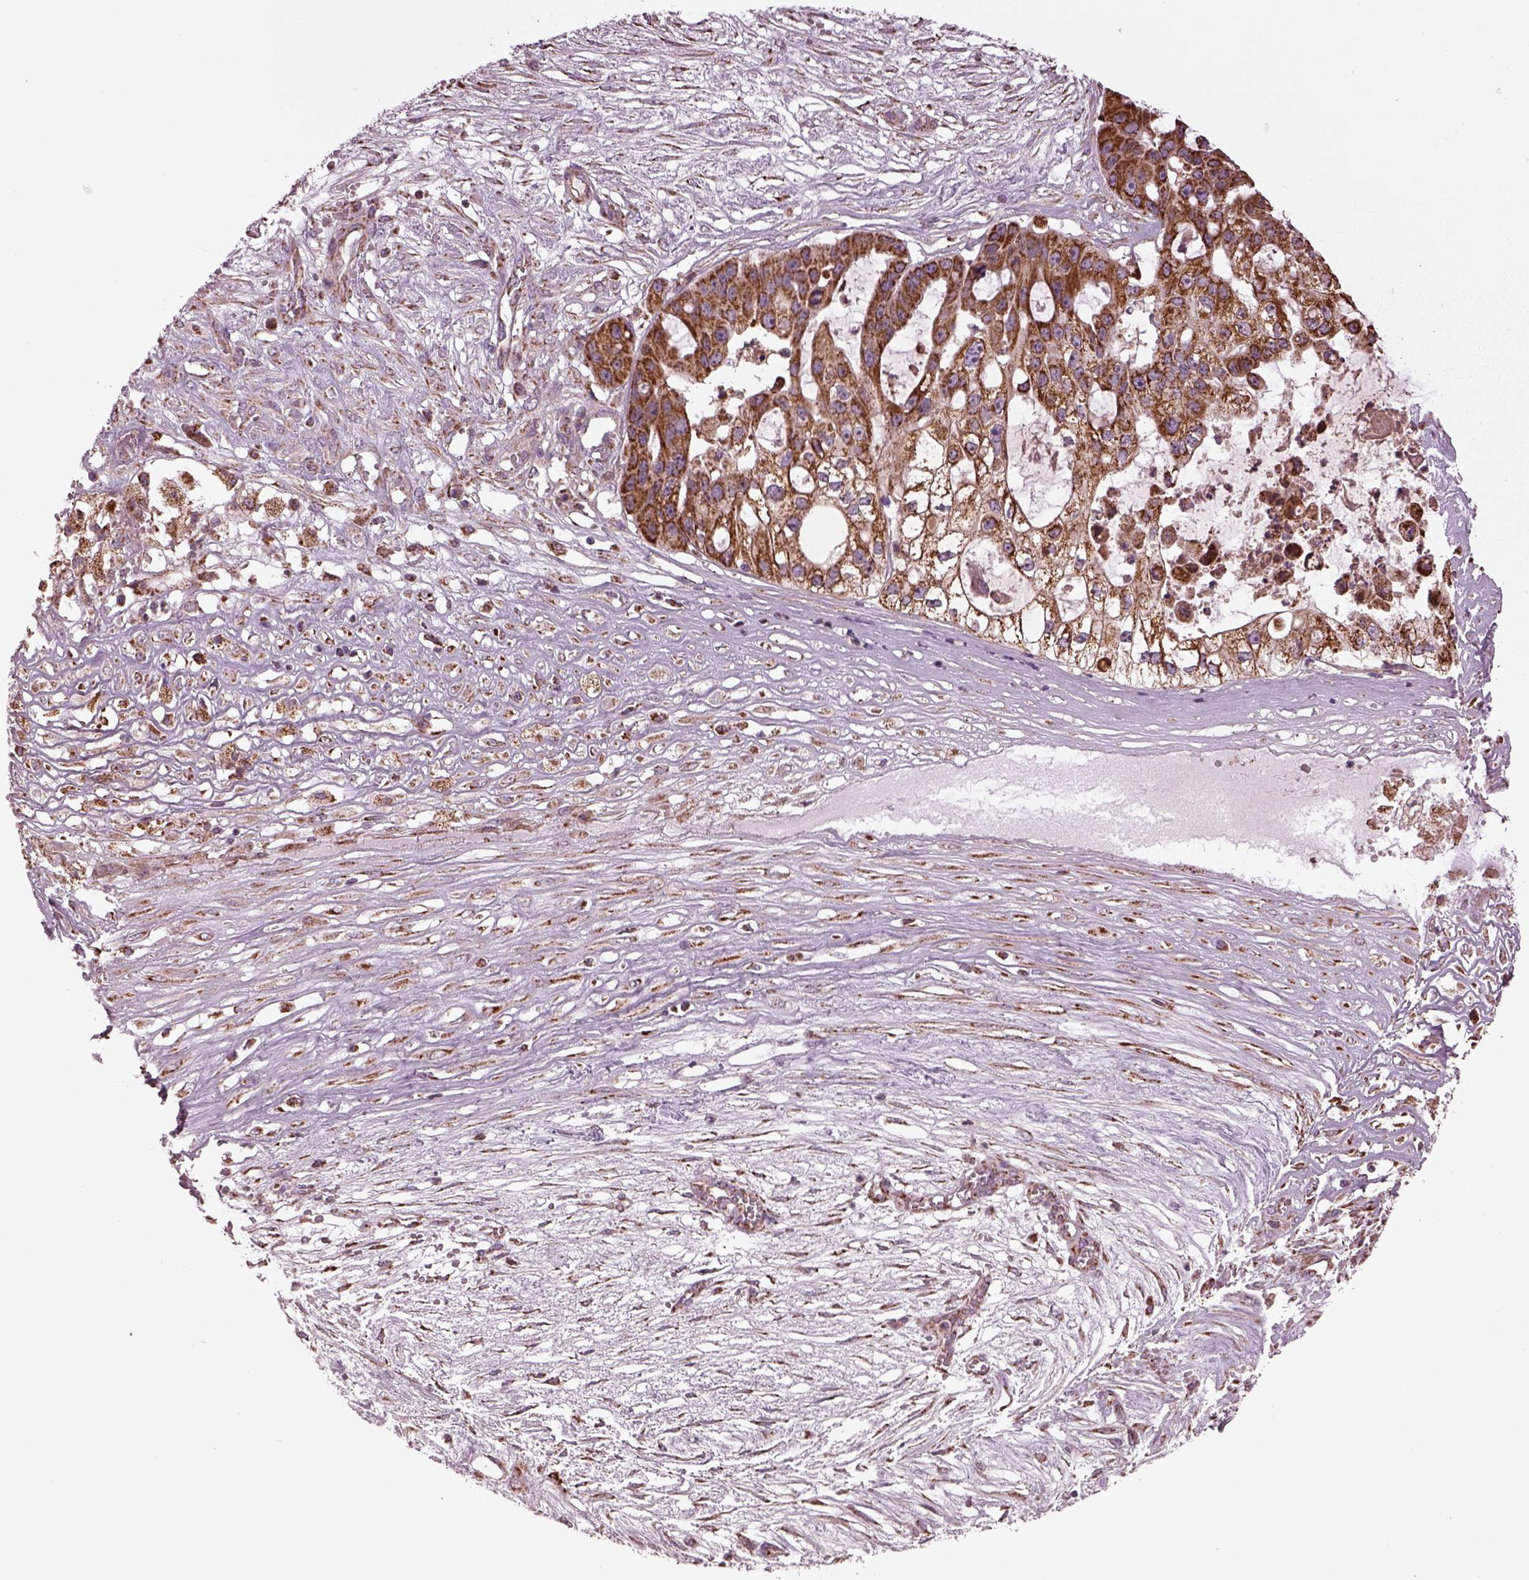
{"staining": {"intensity": "moderate", "quantity": "25%-75%", "location": "cytoplasmic/membranous"}, "tissue": "ovarian cancer", "cell_type": "Tumor cells", "image_type": "cancer", "snomed": [{"axis": "morphology", "description": "Cystadenocarcinoma, serous, NOS"}, {"axis": "topography", "description": "Ovary"}], "caption": "Serous cystadenocarcinoma (ovarian) tissue demonstrates moderate cytoplasmic/membranous expression in about 25%-75% of tumor cells, visualized by immunohistochemistry.", "gene": "TMEM254", "patient": {"sex": "female", "age": 56}}